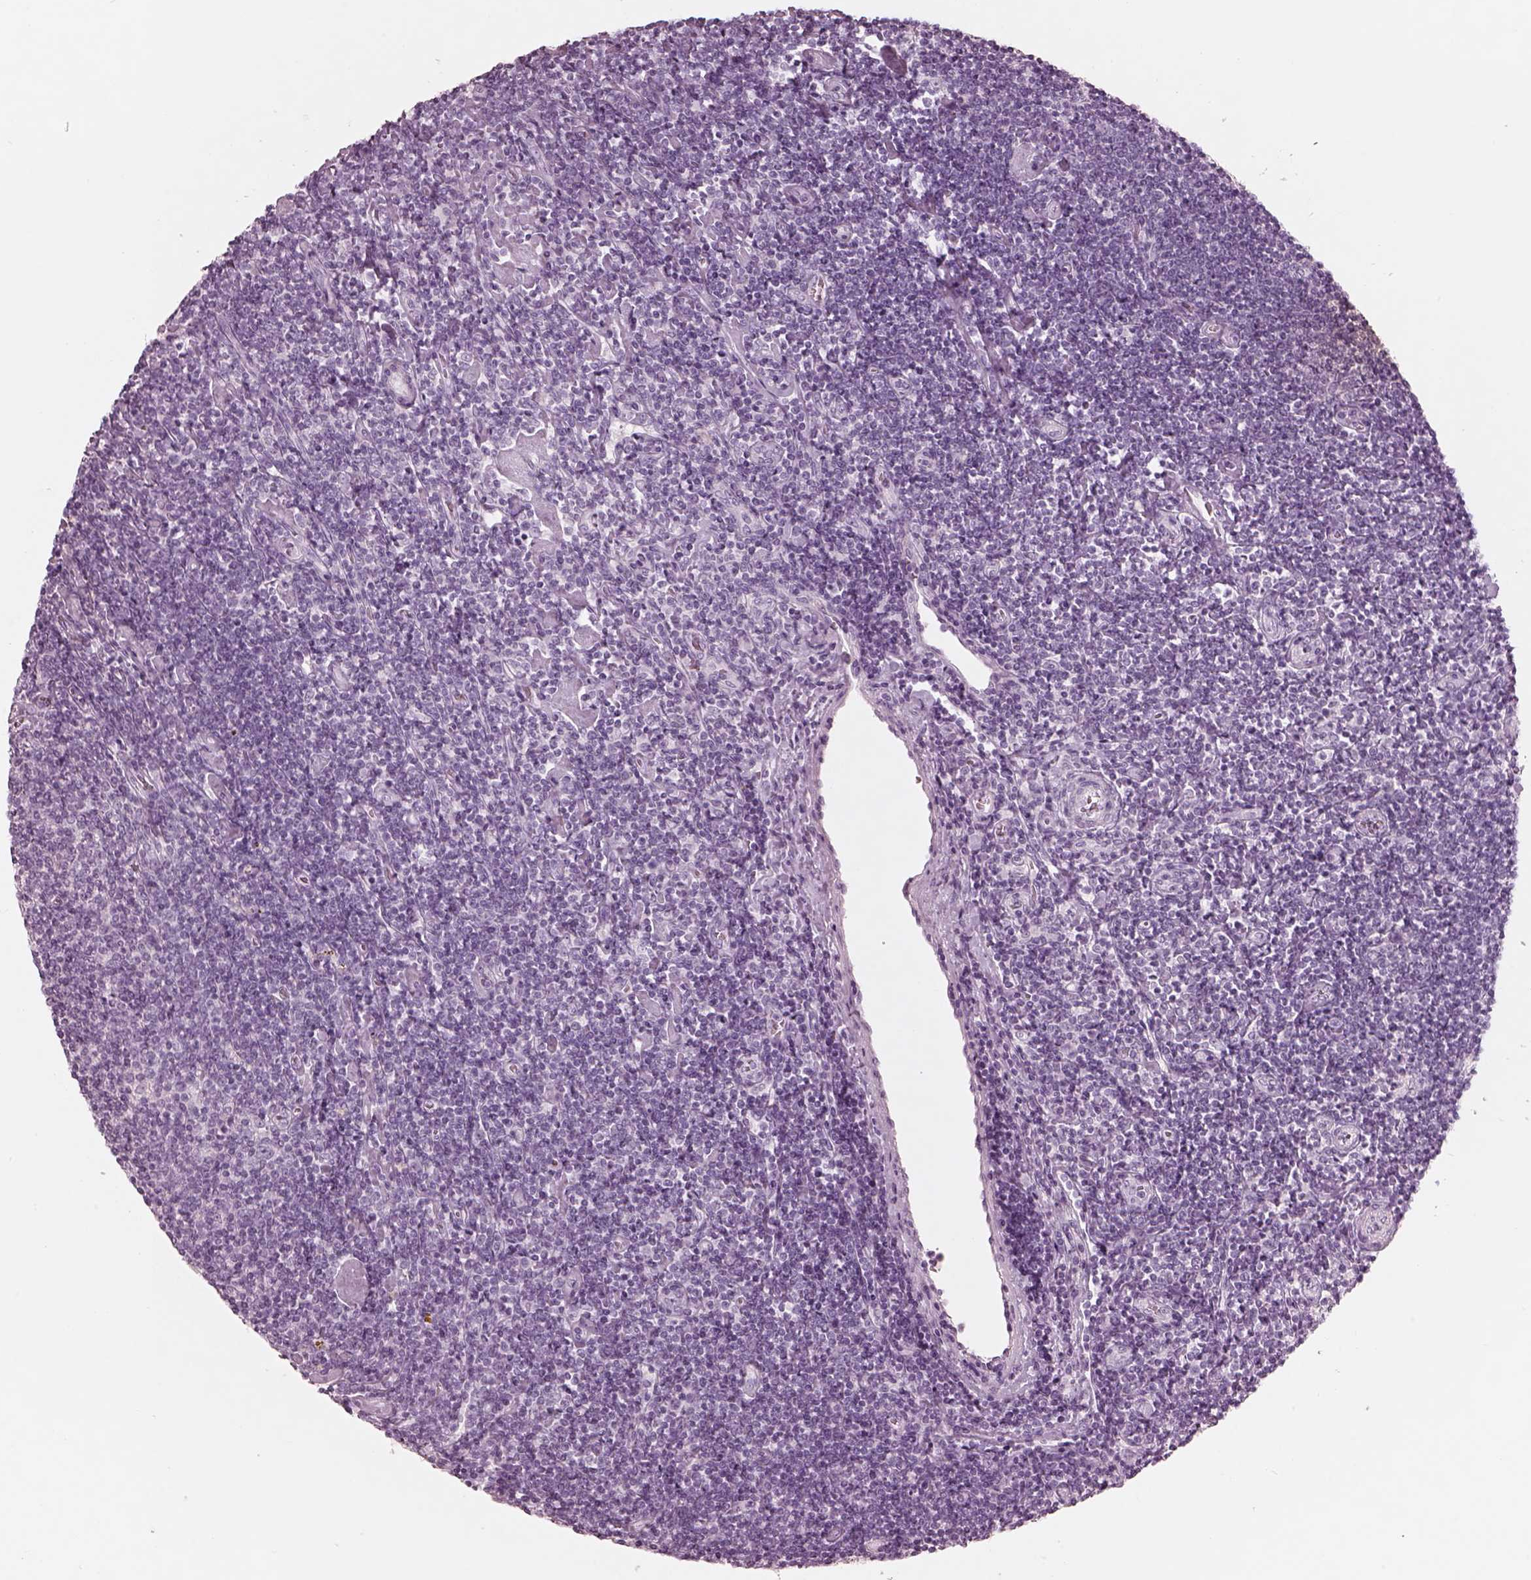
{"staining": {"intensity": "negative", "quantity": "none", "location": "none"}, "tissue": "lymphoma", "cell_type": "Tumor cells", "image_type": "cancer", "snomed": [{"axis": "morphology", "description": "Hodgkin's disease, NOS"}, {"axis": "topography", "description": "Lymph node"}], "caption": "High power microscopy image of an immunohistochemistry photomicrograph of Hodgkin's disease, revealing no significant staining in tumor cells.", "gene": "PON3", "patient": {"sex": "male", "age": 40}}